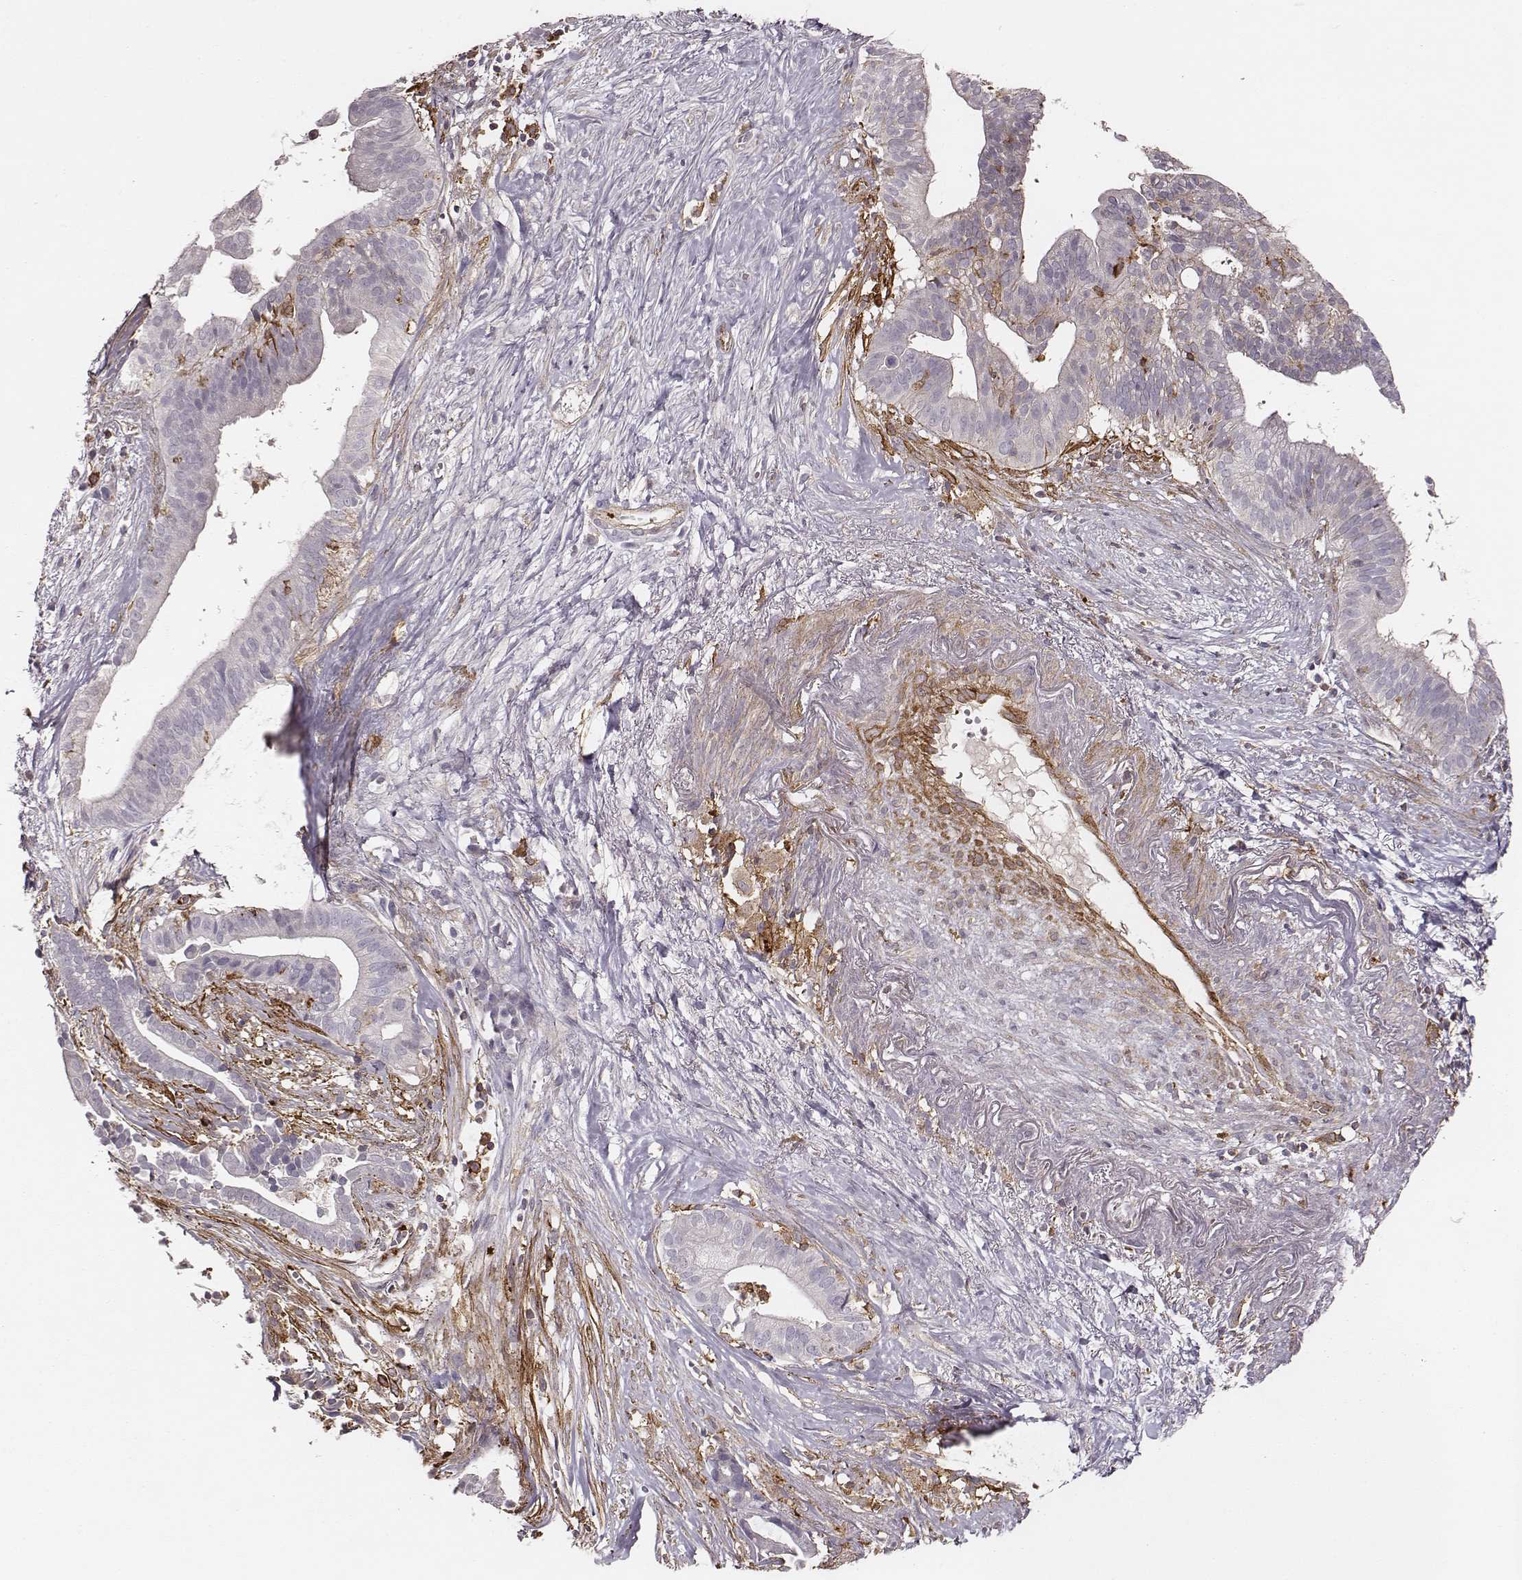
{"staining": {"intensity": "negative", "quantity": "none", "location": "none"}, "tissue": "pancreatic cancer", "cell_type": "Tumor cells", "image_type": "cancer", "snomed": [{"axis": "morphology", "description": "Adenocarcinoma, NOS"}, {"axis": "topography", "description": "Pancreas"}], "caption": "An immunohistochemistry micrograph of pancreatic adenocarcinoma is shown. There is no staining in tumor cells of pancreatic adenocarcinoma. Brightfield microscopy of immunohistochemistry stained with DAB (3,3'-diaminobenzidine) (brown) and hematoxylin (blue), captured at high magnification.", "gene": "ZYX", "patient": {"sex": "male", "age": 61}}